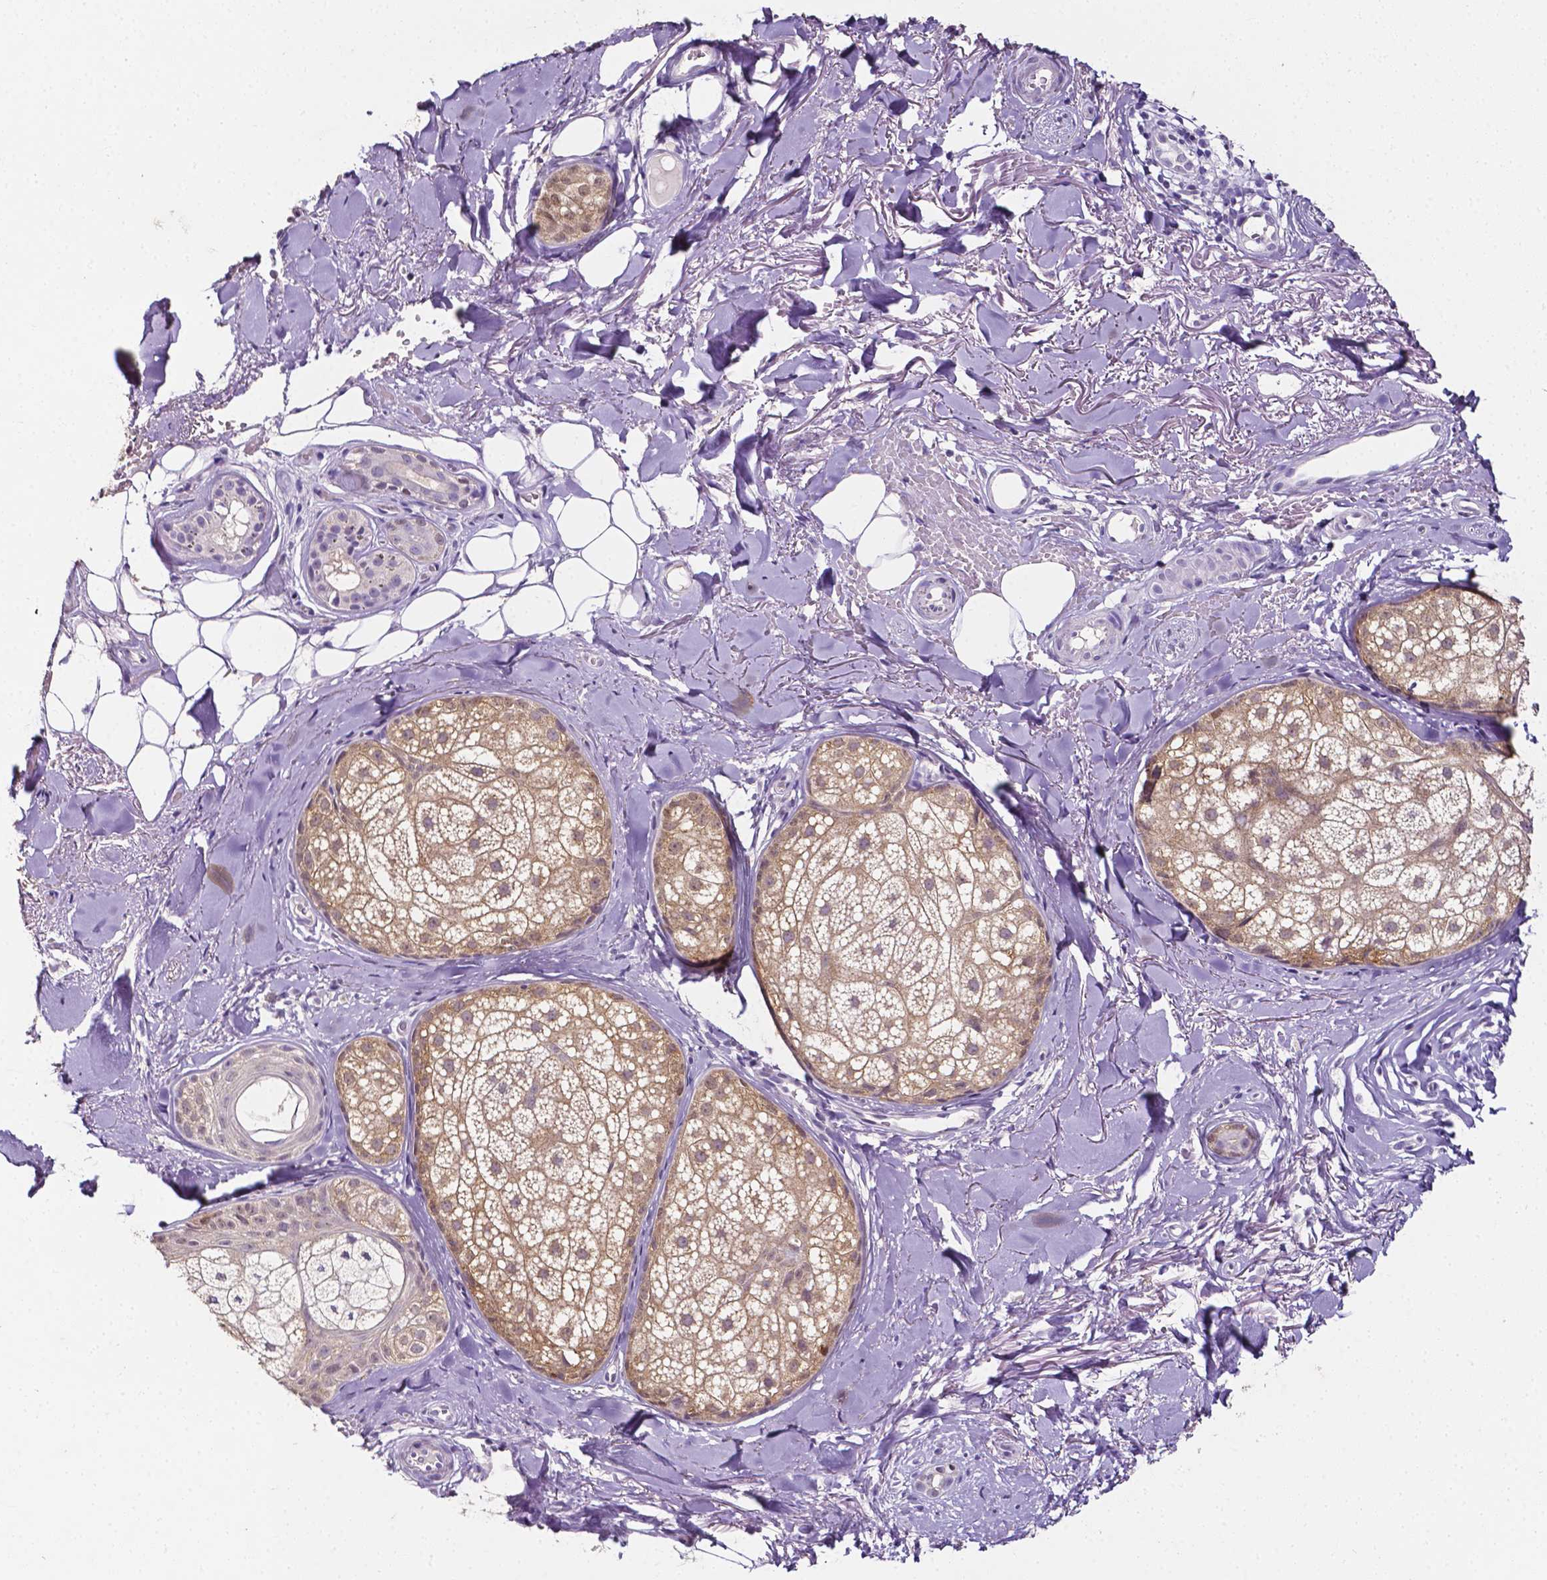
{"staining": {"intensity": "negative", "quantity": "none", "location": "none"}, "tissue": "skin cancer", "cell_type": "Tumor cells", "image_type": "cancer", "snomed": [{"axis": "morphology", "description": "Basal cell carcinoma"}, {"axis": "morphology", "description": "BCC, high aggressive"}, {"axis": "topography", "description": "Skin"}], "caption": "Immunohistochemistry micrograph of neoplastic tissue: human skin cancer (bcc,  high aggressive) stained with DAB (3,3'-diaminobenzidine) exhibits no significant protein positivity in tumor cells.", "gene": "PSAT1", "patient": {"sex": "female", "age": 79}}